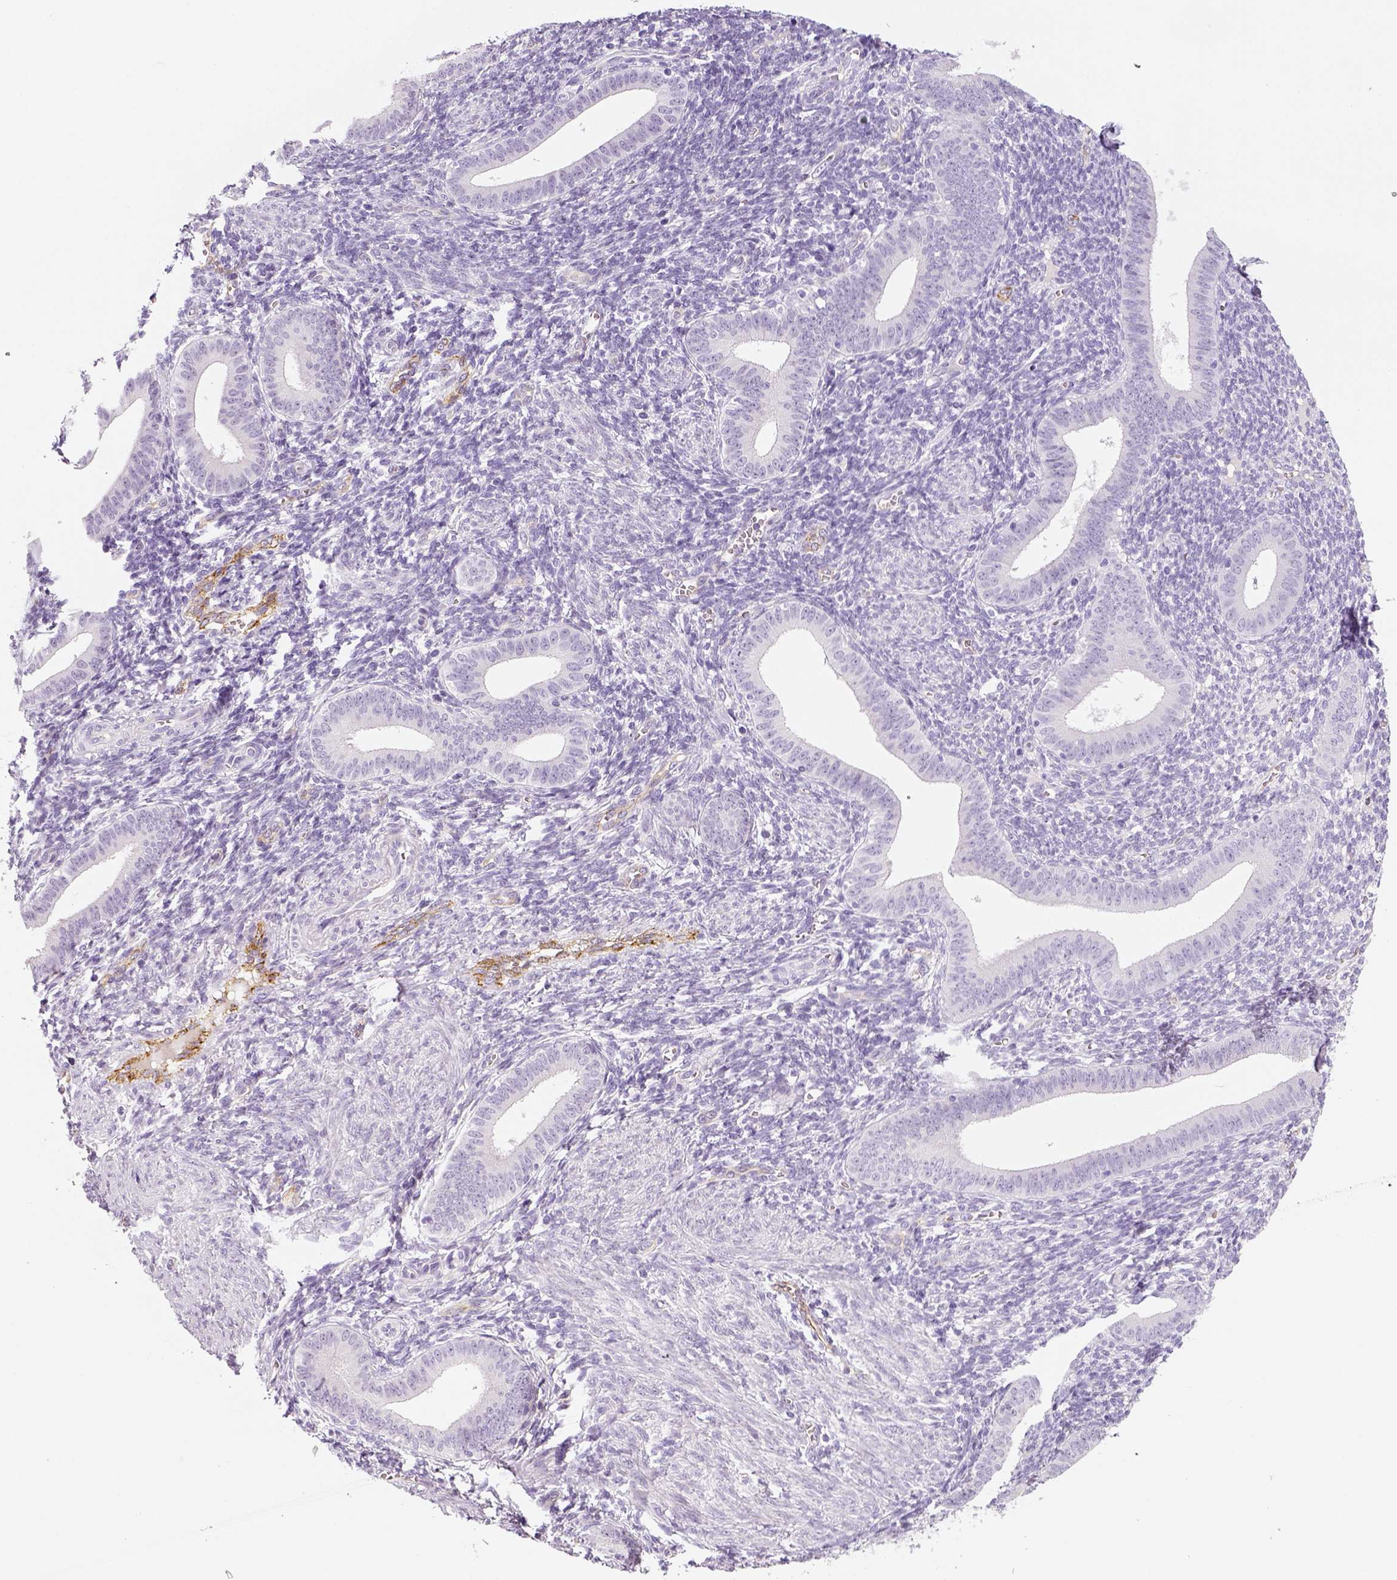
{"staining": {"intensity": "negative", "quantity": "none", "location": "none"}, "tissue": "endometrium", "cell_type": "Cells in endometrial stroma", "image_type": "normal", "snomed": [{"axis": "morphology", "description": "Normal tissue, NOS"}, {"axis": "topography", "description": "Endometrium"}], "caption": "High magnification brightfield microscopy of unremarkable endometrium stained with DAB (3,3'-diaminobenzidine) (brown) and counterstained with hematoxylin (blue): cells in endometrial stroma show no significant positivity. (DAB immunohistochemistry visualized using brightfield microscopy, high magnification).", "gene": "ENSG00000250349", "patient": {"sex": "female", "age": 25}}